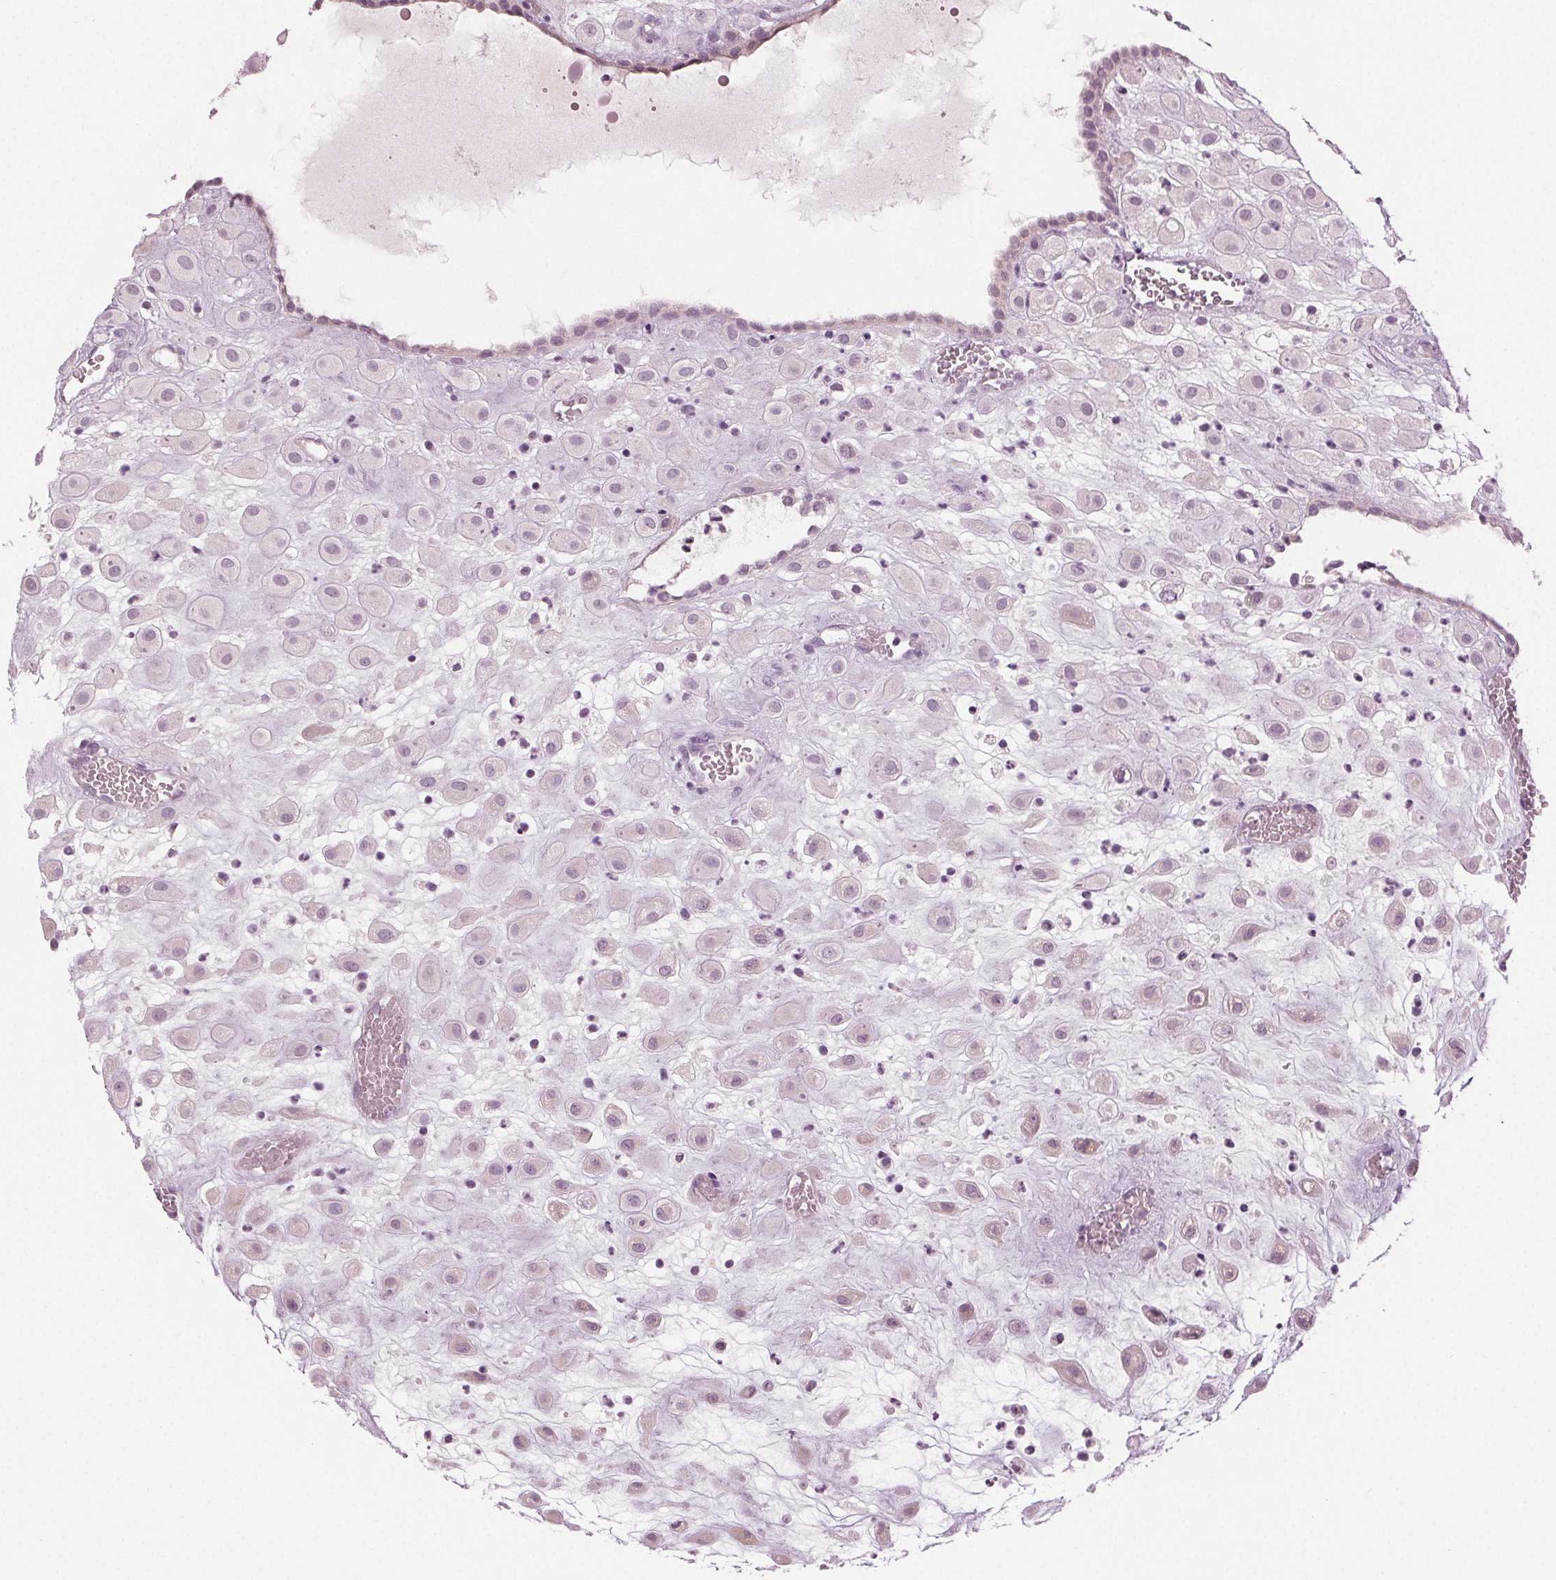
{"staining": {"intensity": "negative", "quantity": "none", "location": "none"}, "tissue": "placenta", "cell_type": "Decidual cells", "image_type": "normal", "snomed": [{"axis": "morphology", "description": "Normal tissue, NOS"}, {"axis": "topography", "description": "Placenta"}], "caption": "The photomicrograph displays no staining of decidual cells in benign placenta. Brightfield microscopy of immunohistochemistry (IHC) stained with DAB (brown) and hematoxylin (blue), captured at high magnification.", "gene": "PRAP1", "patient": {"sex": "female", "age": 24}}